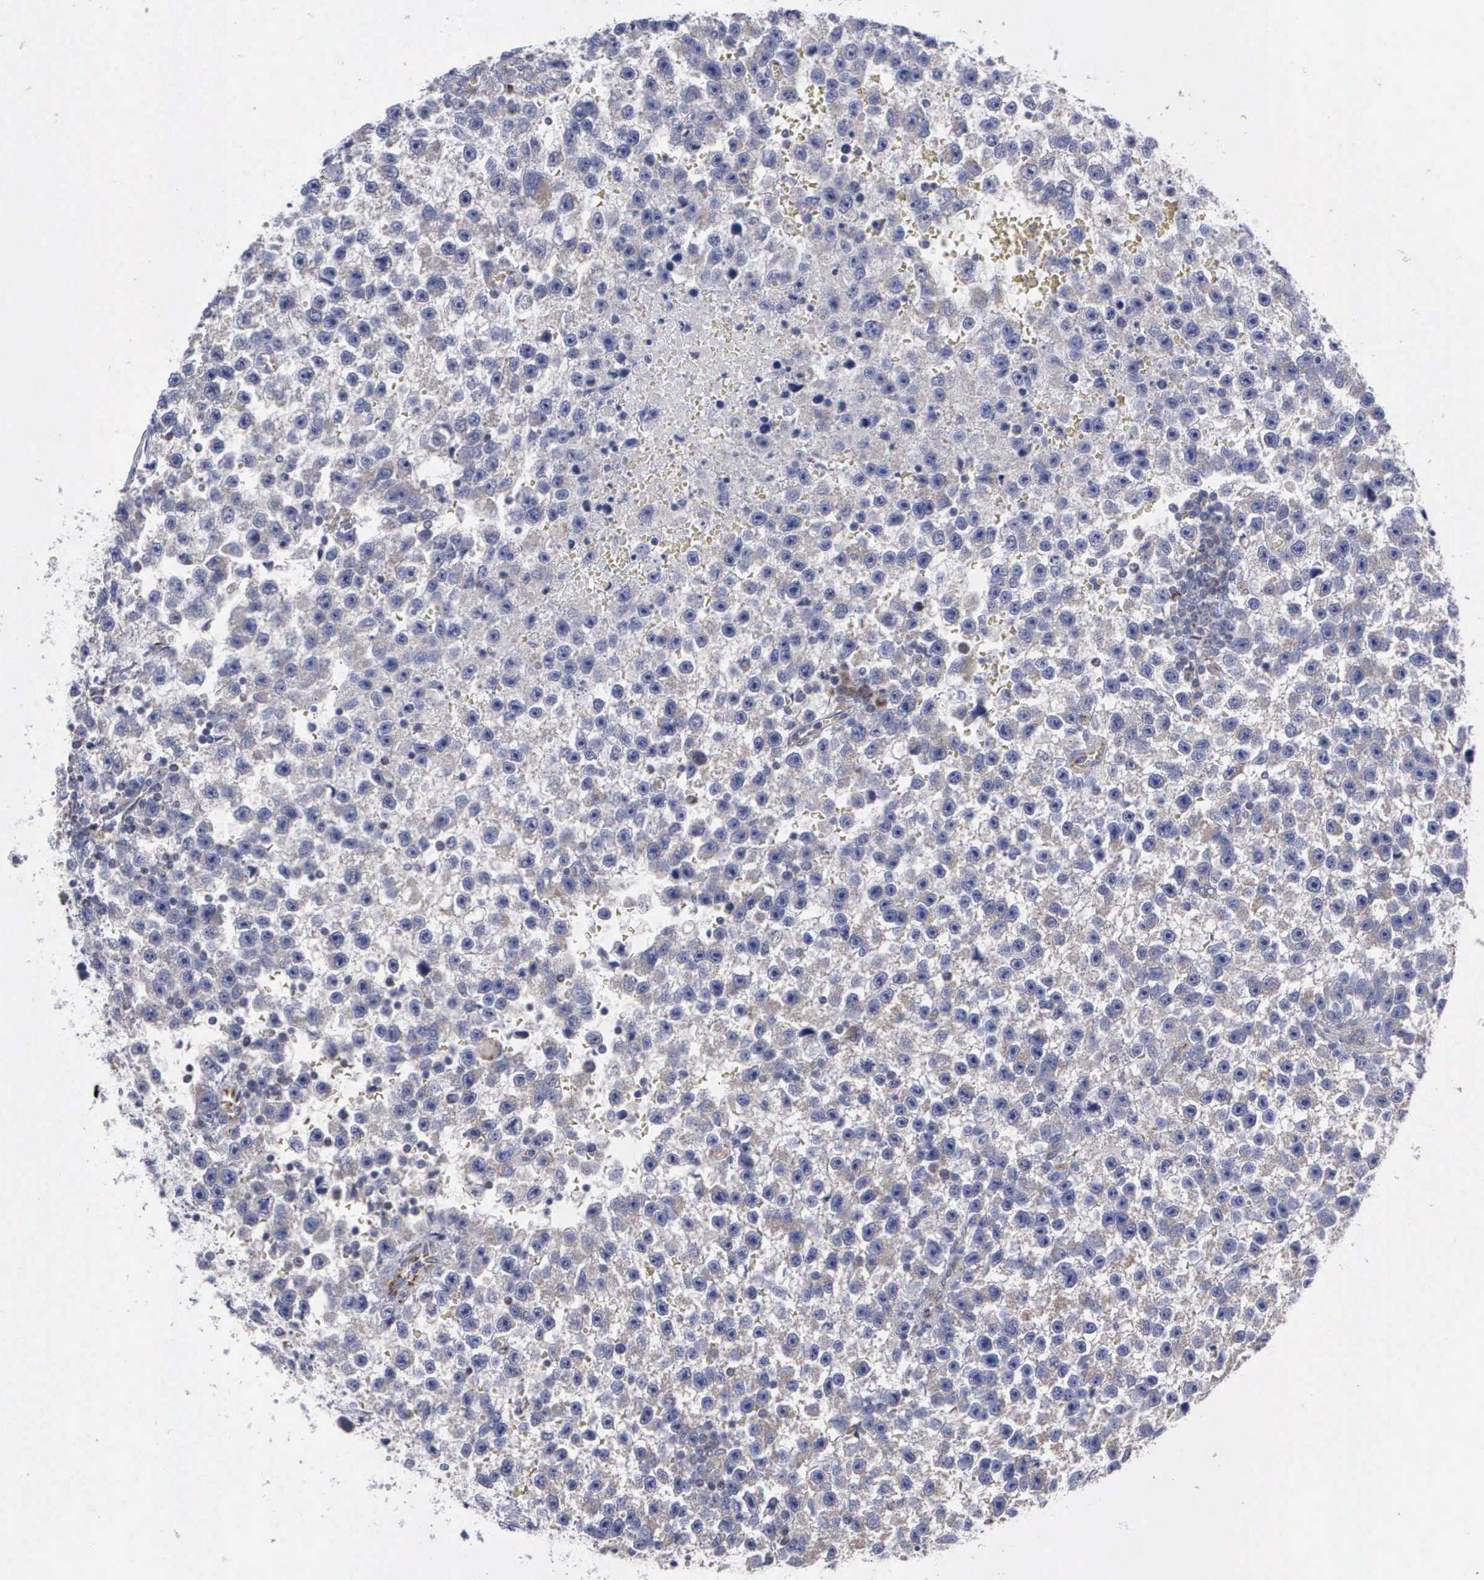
{"staining": {"intensity": "negative", "quantity": "none", "location": "none"}, "tissue": "testis cancer", "cell_type": "Tumor cells", "image_type": "cancer", "snomed": [{"axis": "morphology", "description": "Seminoma, NOS"}, {"axis": "topography", "description": "Testis"}], "caption": "Tumor cells are negative for protein expression in human testis cancer (seminoma).", "gene": "APOOL", "patient": {"sex": "male", "age": 33}}